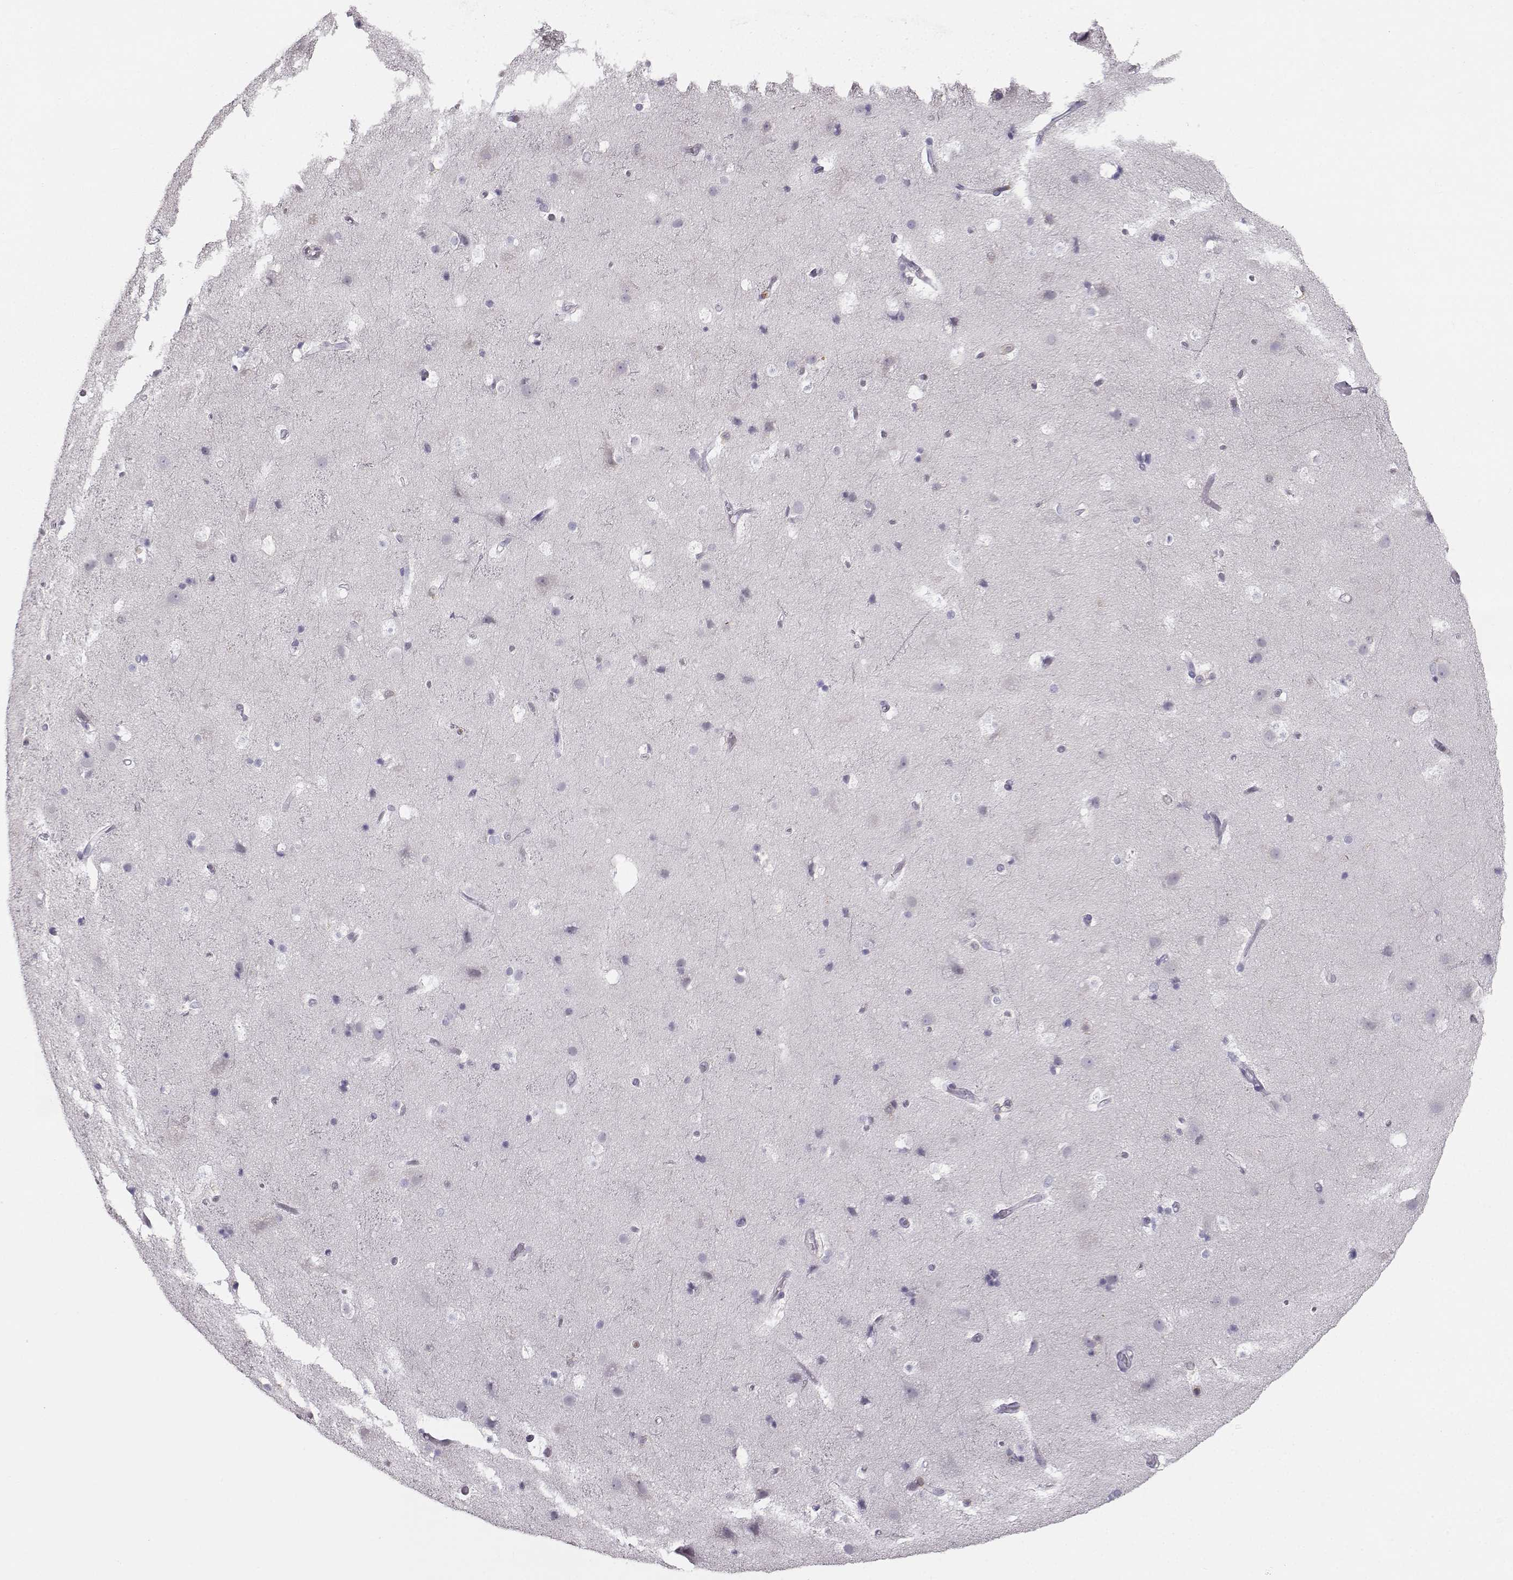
{"staining": {"intensity": "negative", "quantity": "none", "location": "none"}, "tissue": "cerebral cortex", "cell_type": "Endothelial cells", "image_type": "normal", "snomed": [{"axis": "morphology", "description": "Normal tissue, NOS"}, {"axis": "topography", "description": "Cerebral cortex"}], "caption": "This histopathology image is of benign cerebral cortex stained with immunohistochemistry (IHC) to label a protein in brown with the nuclei are counter-stained blue. There is no positivity in endothelial cells.", "gene": "ZBTB32", "patient": {"sex": "female", "age": 52}}